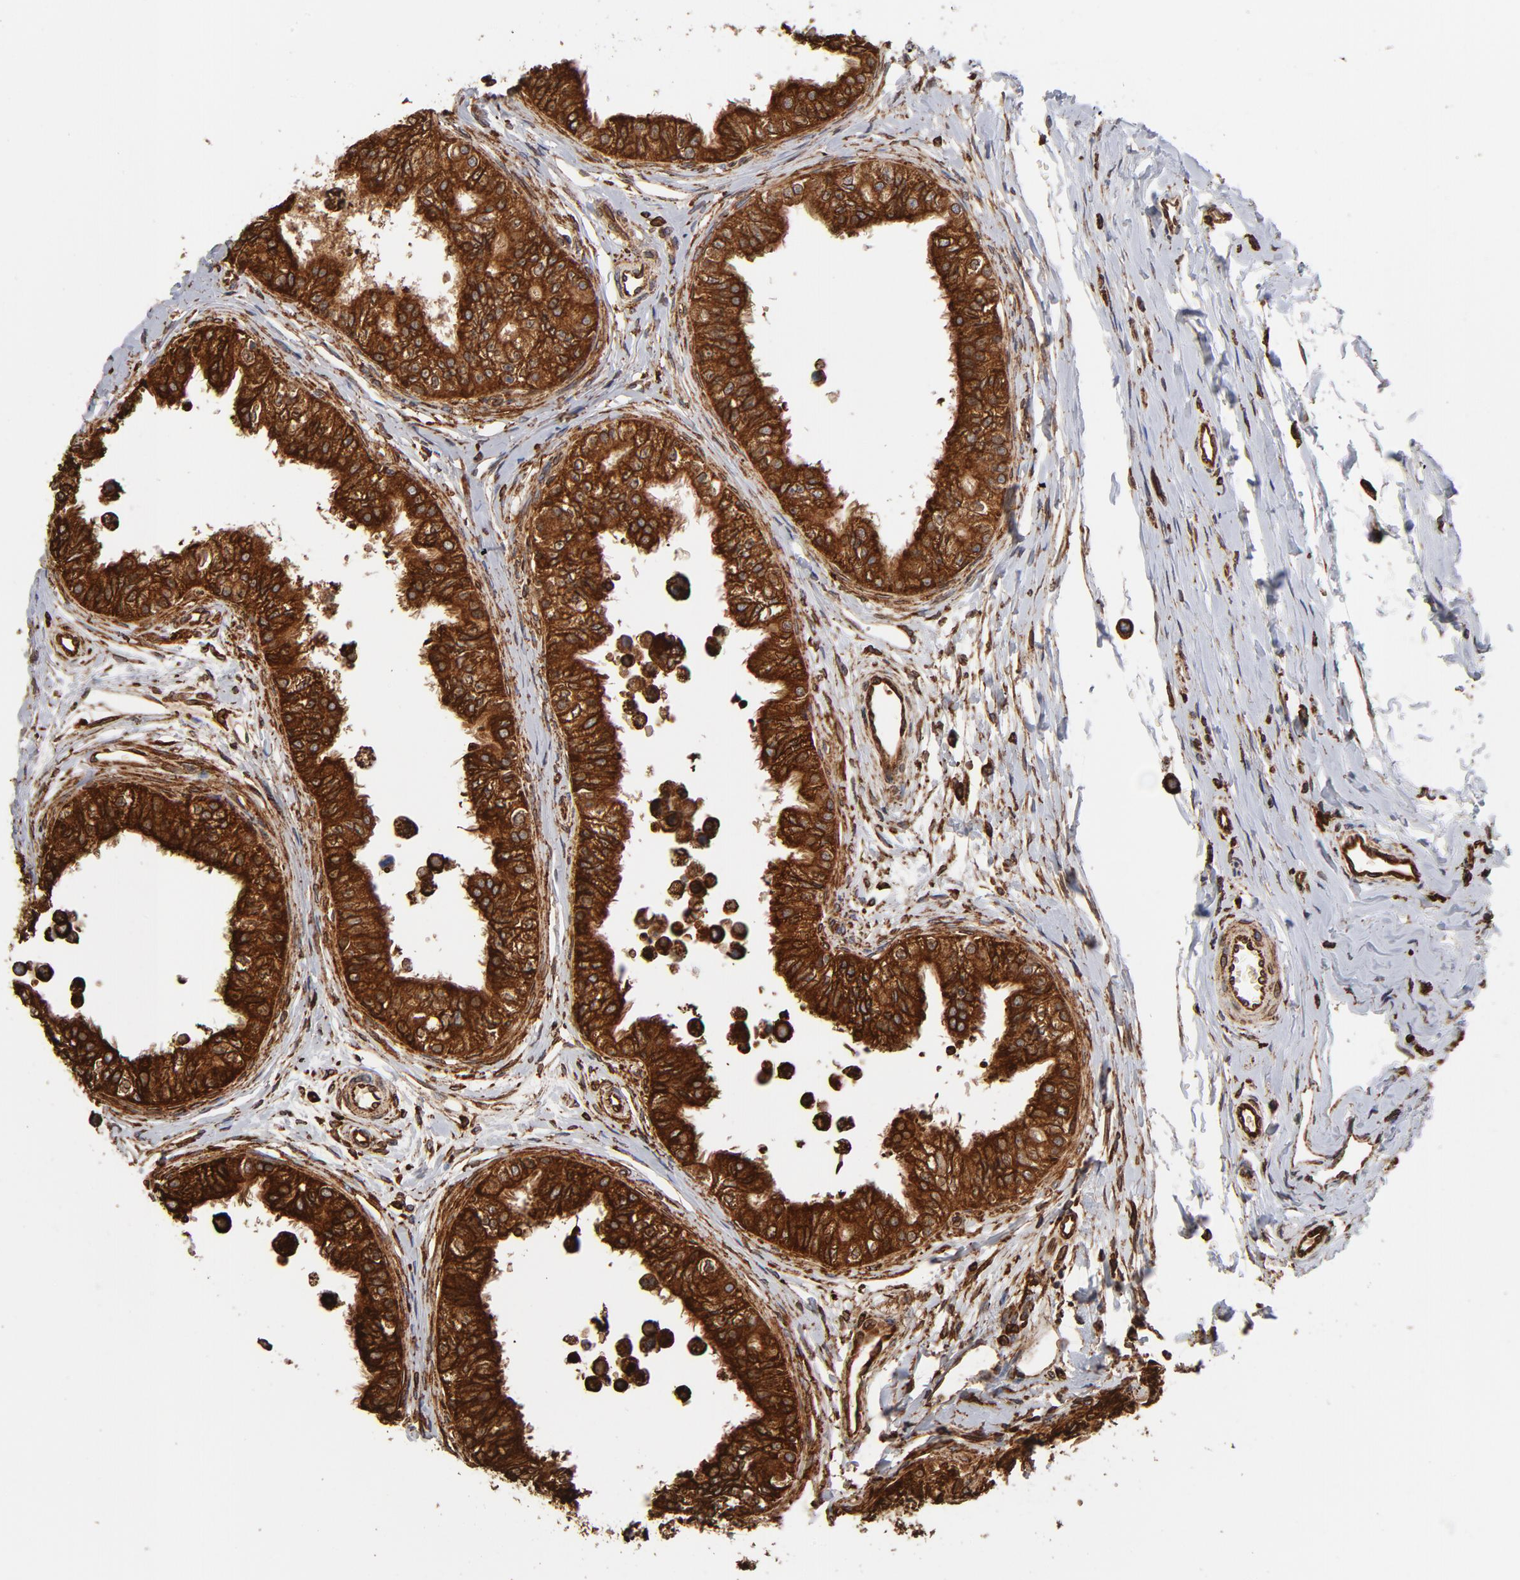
{"staining": {"intensity": "strong", "quantity": ">75%", "location": "cytoplasmic/membranous"}, "tissue": "epididymis", "cell_type": "Glandular cells", "image_type": "normal", "snomed": [{"axis": "morphology", "description": "Normal tissue, NOS"}, {"axis": "morphology", "description": "Adenocarcinoma, metastatic, NOS"}, {"axis": "topography", "description": "Testis"}, {"axis": "topography", "description": "Epididymis"}], "caption": "Protein staining demonstrates strong cytoplasmic/membranous positivity in approximately >75% of glandular cells in unremarkable epididymis. The staining was performed using DAB to visualize the protein expression in brown, while the nuclei were stained in blue with hematoxylin (Magnification: 20x).", "gene": "CANX", "patient": {"sex": "male", "age": 26}}